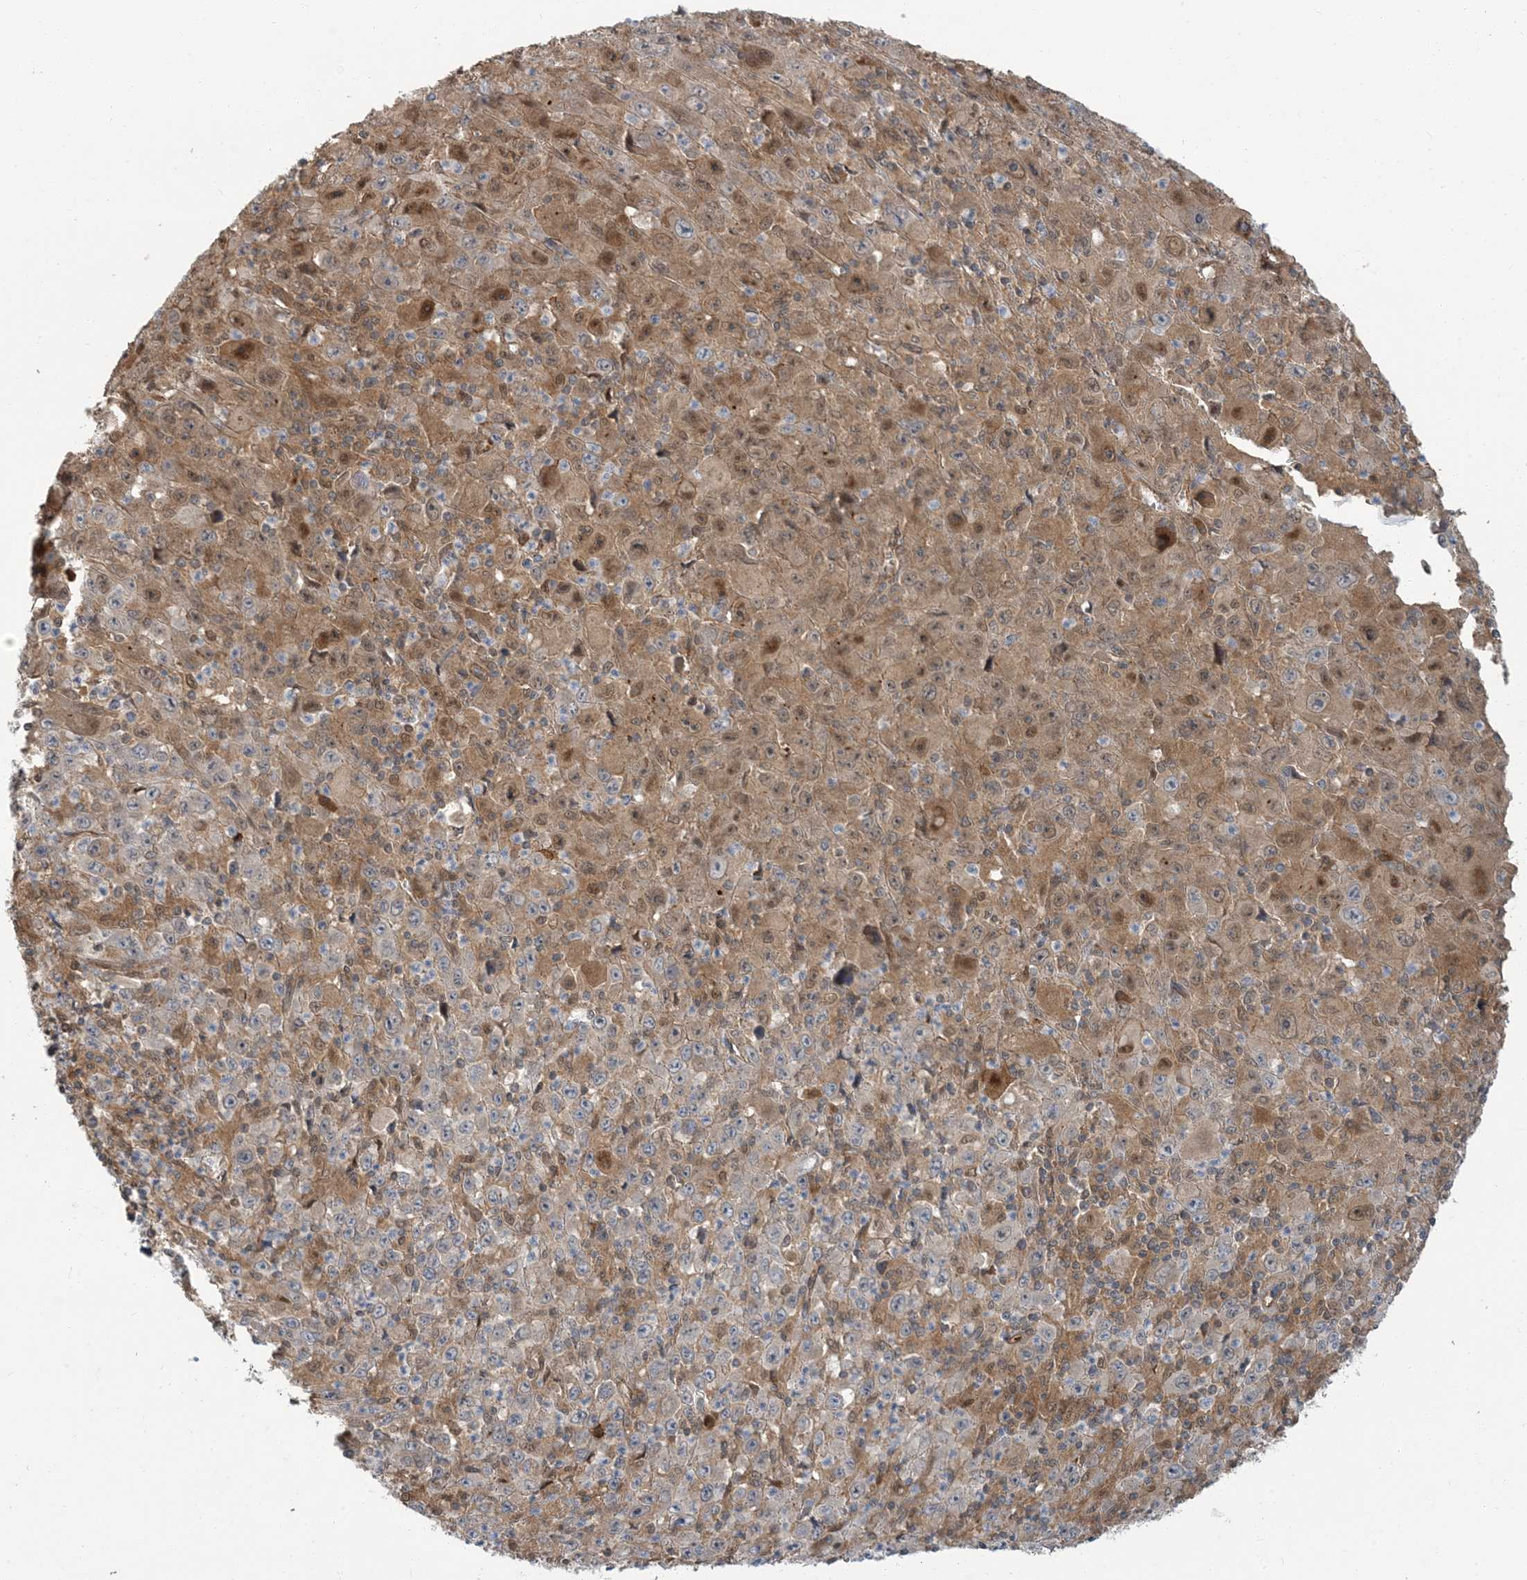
{"staining": {"intensity": "moderate", "quantity": "25%-75%", "location": "cytoplasmic/membranous,nuclear"}, "tissue": "melanoma", "cell_type": "Tumor cells", "image_type": "cancer", "snomed": [{"axis": "morphology", "description": "Malignant melanoma, Metastatic site"}, {"axis": "topography", "description": "Skin"}], "caption": "Moderate cytoplasmic/membranous and nuclear staining is seen in approximately 25%-75% of tumor cells in melanoma.", "gene": "ERI2", "patient": {"sex": "female", "age": 56}}